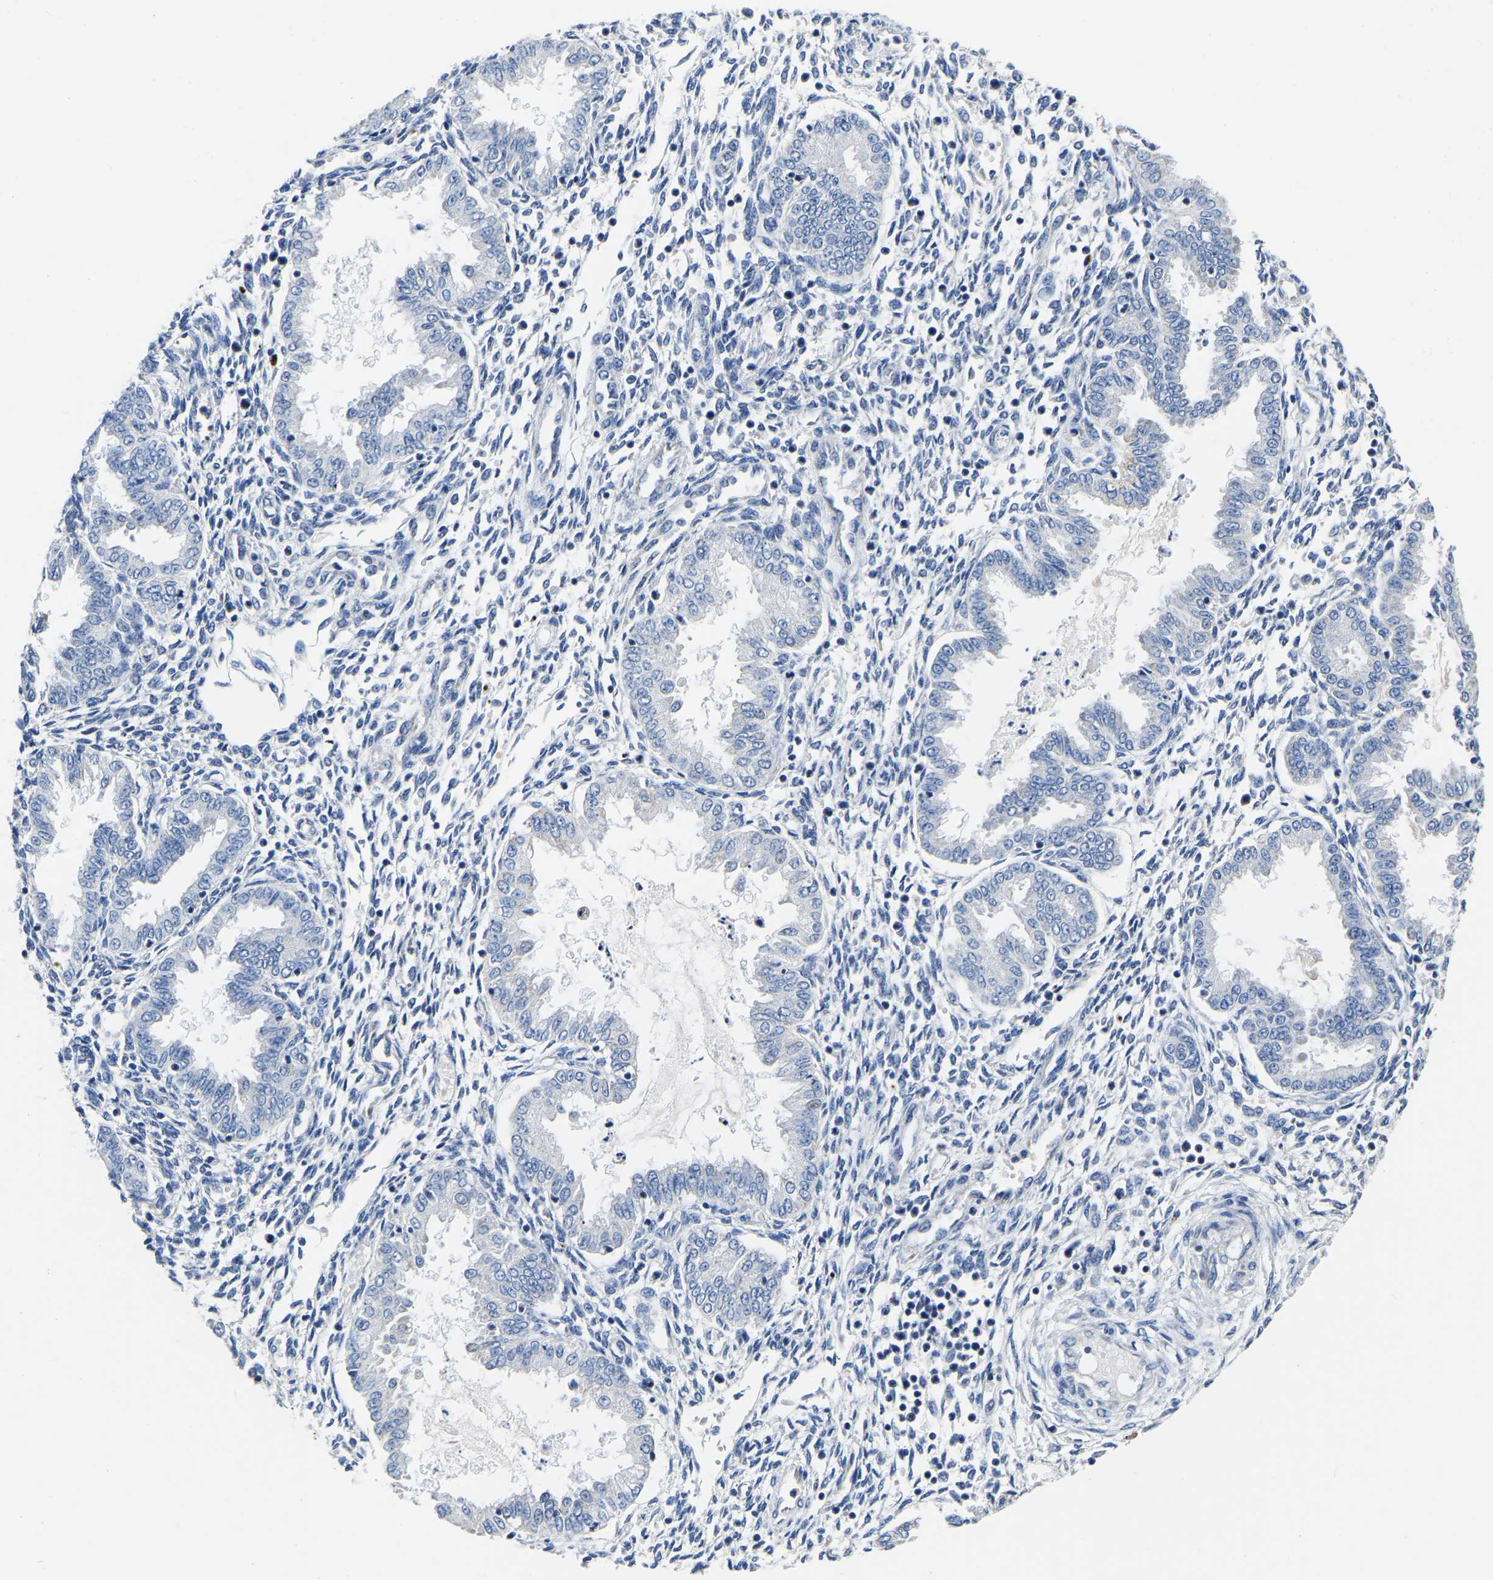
{"staining": {"intensity": "negative", "quantity": "none", "location": "none"}, "tissue": "endometrium", "cell_type": "Cells in endometrial stroma", "image_type": "normal", "snomed": [{"axis": "morphology", "description": "Normal tissue, NOS"}, {"axis": "topography", "description": "Endometrium"}], "caption": "Normal endometrium was stained to show a protein in brown. There is no significant staining in cells in endometrial stroma. (IHC, brightfield microscopy, high magnification).", "gene": "FGD5", "patient": {"sex": "female", "age": 33}}